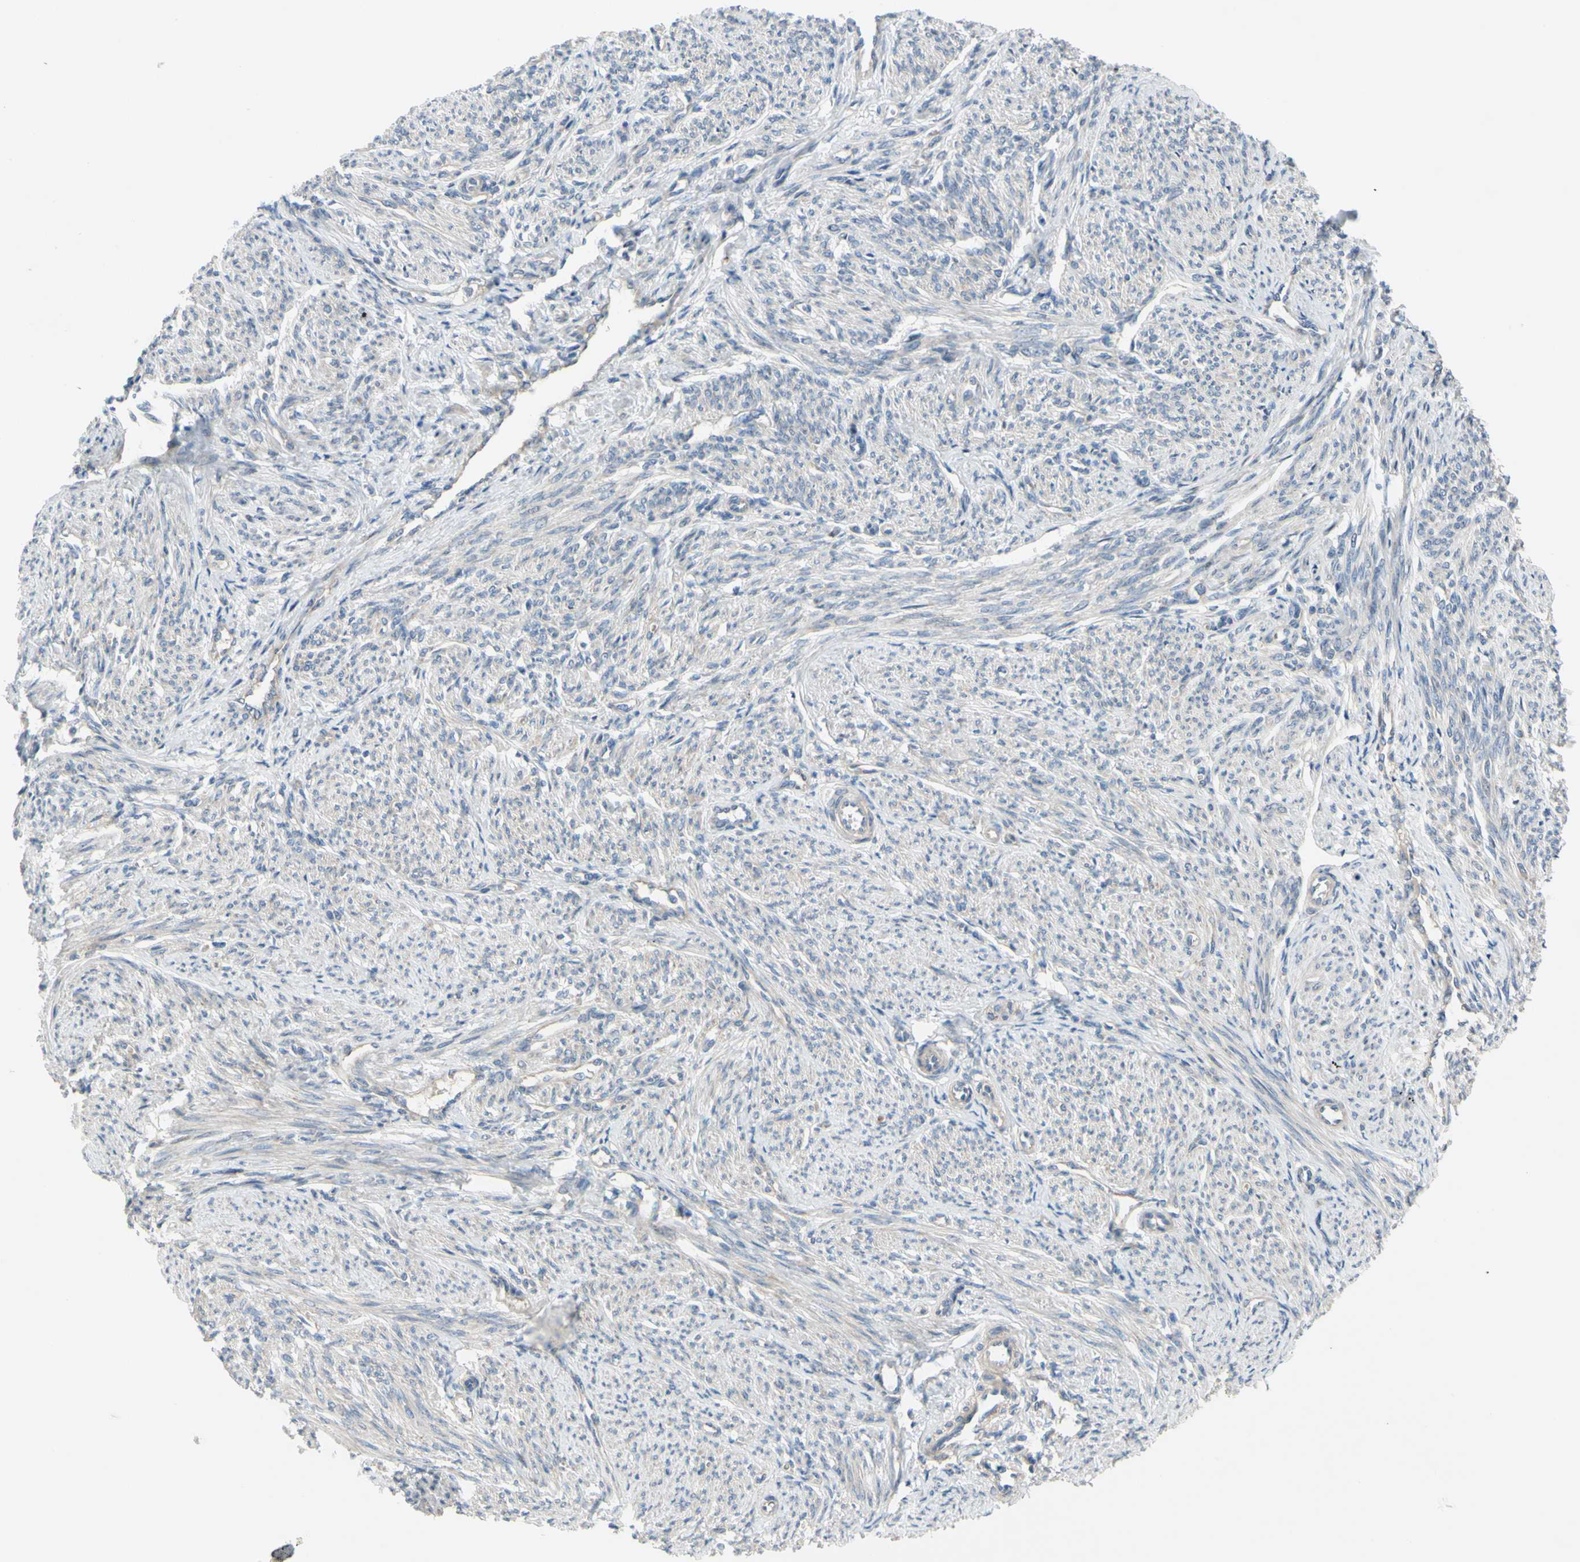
{"staining": {"intensity": "weak", "quantity": "25%-75%", "location": "cytoplasmic/membranous"}, "tissue": "smooth muscle", "cell_type": "Smooth muscle cells", "image_type": "normal", "snomed": [{"axis": "morphology", "description": "Normal tissue, NOS"}, {"axis": "topography", "description": "Smooth muscle"}], "caption": "A low amount of weak cytoplasmic/membranous expression is identified in approximately 25%-75% of smooth muscle cells in normal smooth muscle.", "gene": "GRAMD2B", "patient": {"sex": "female", "age": 65}}